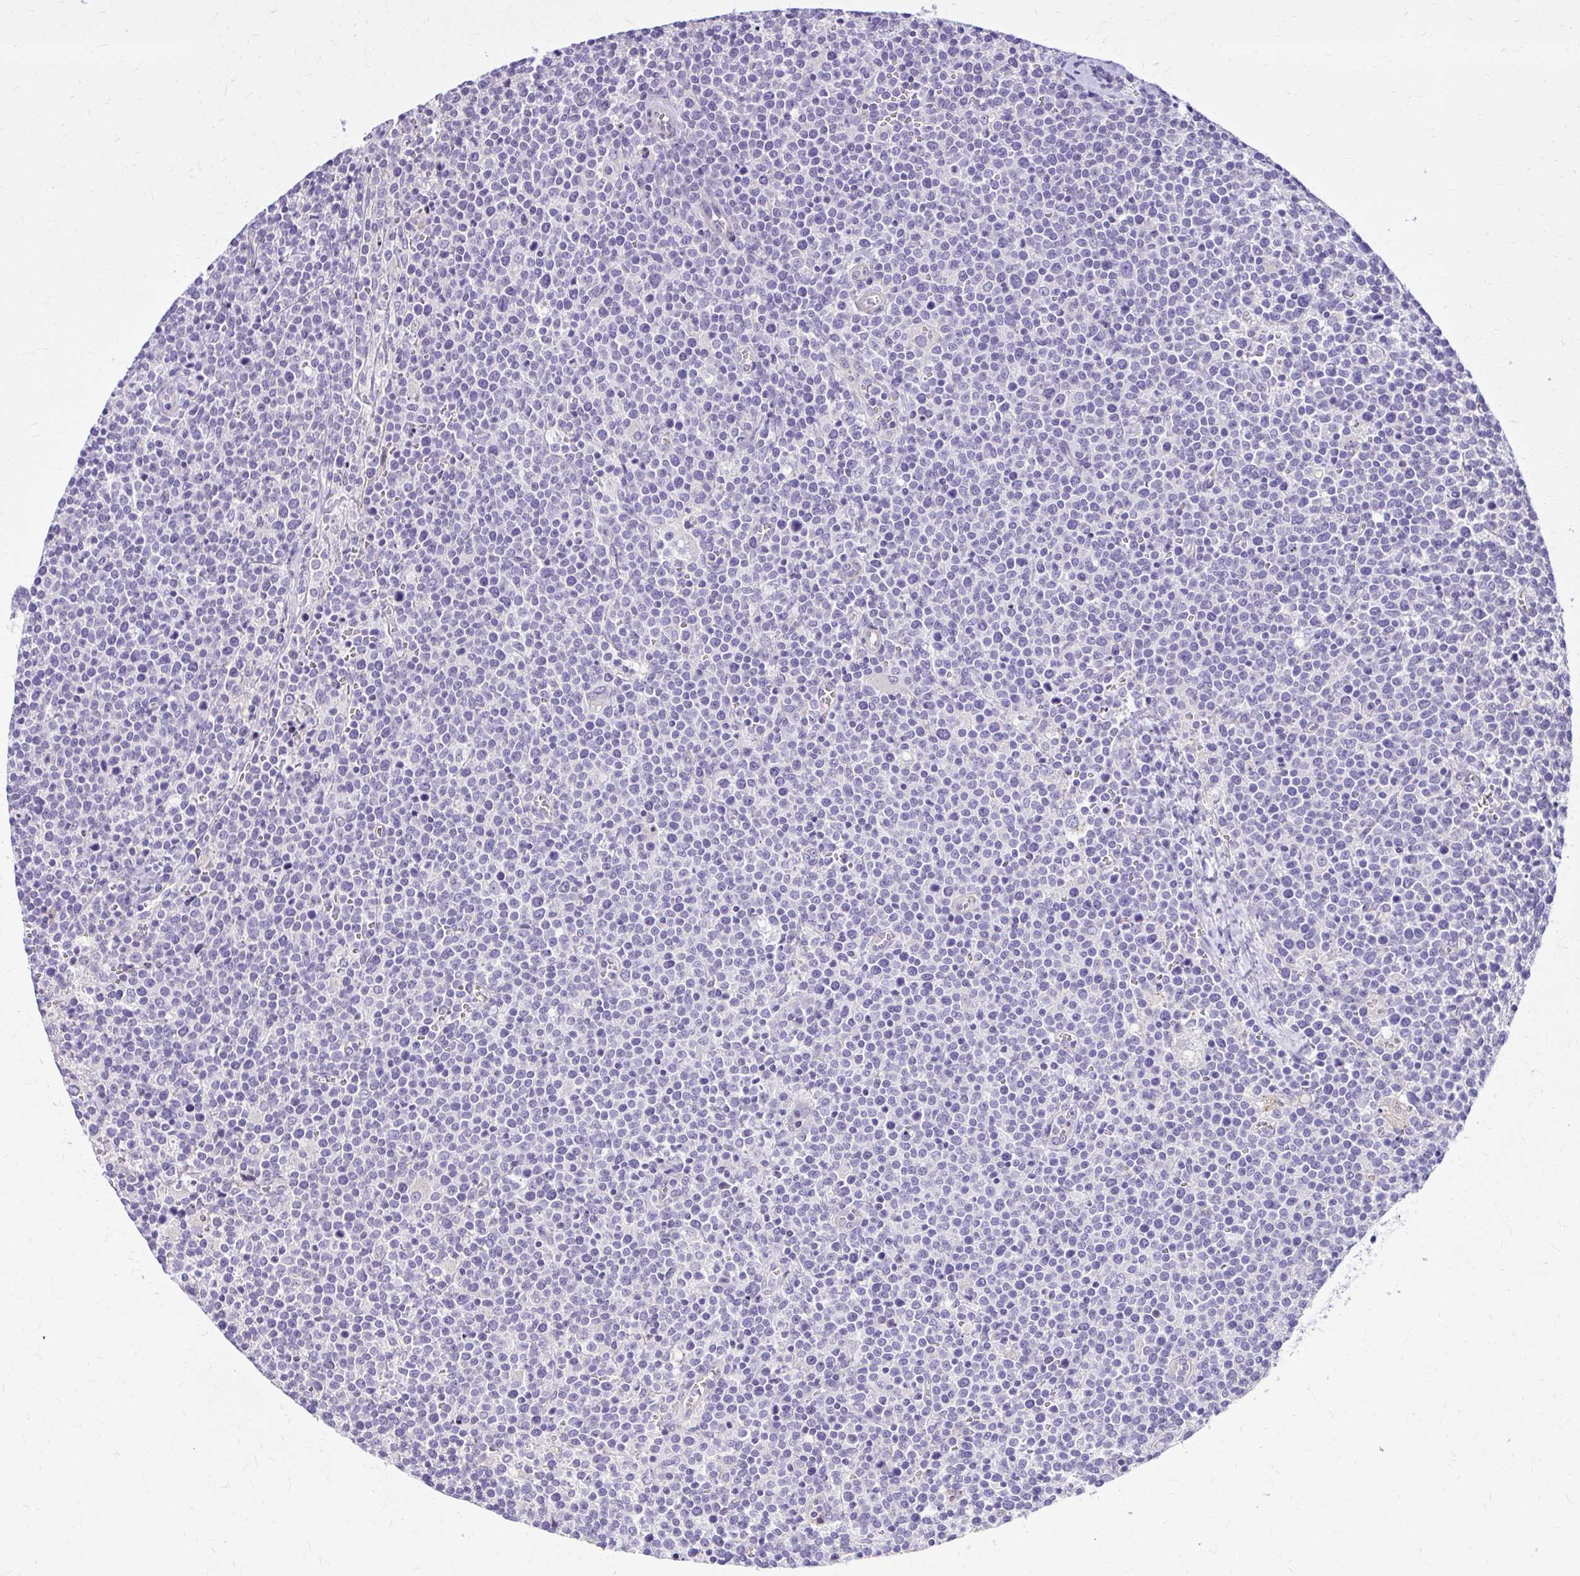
{"staining": {"intensity": "negative", "quantity": "none", "location": "none"}, "tissue": "lymphoma", "cell_type": "Tumor cells", "image_type": "cancer", "snomed": [{"axis": "morphology", "description": "Malignant lymphoma, non-Hodgkin's type, High grade"}, {"axis": "topography", "description": "Lymph node"}], "caption": "This image is of lymphoma stained with immunohistochemistry to label a protein in brown with the nuclei are counter-stained blue. There is no positivity in tumor cells.", "gene": "RUNDC3B", "patient": {"sex": "male", "age": 61}}